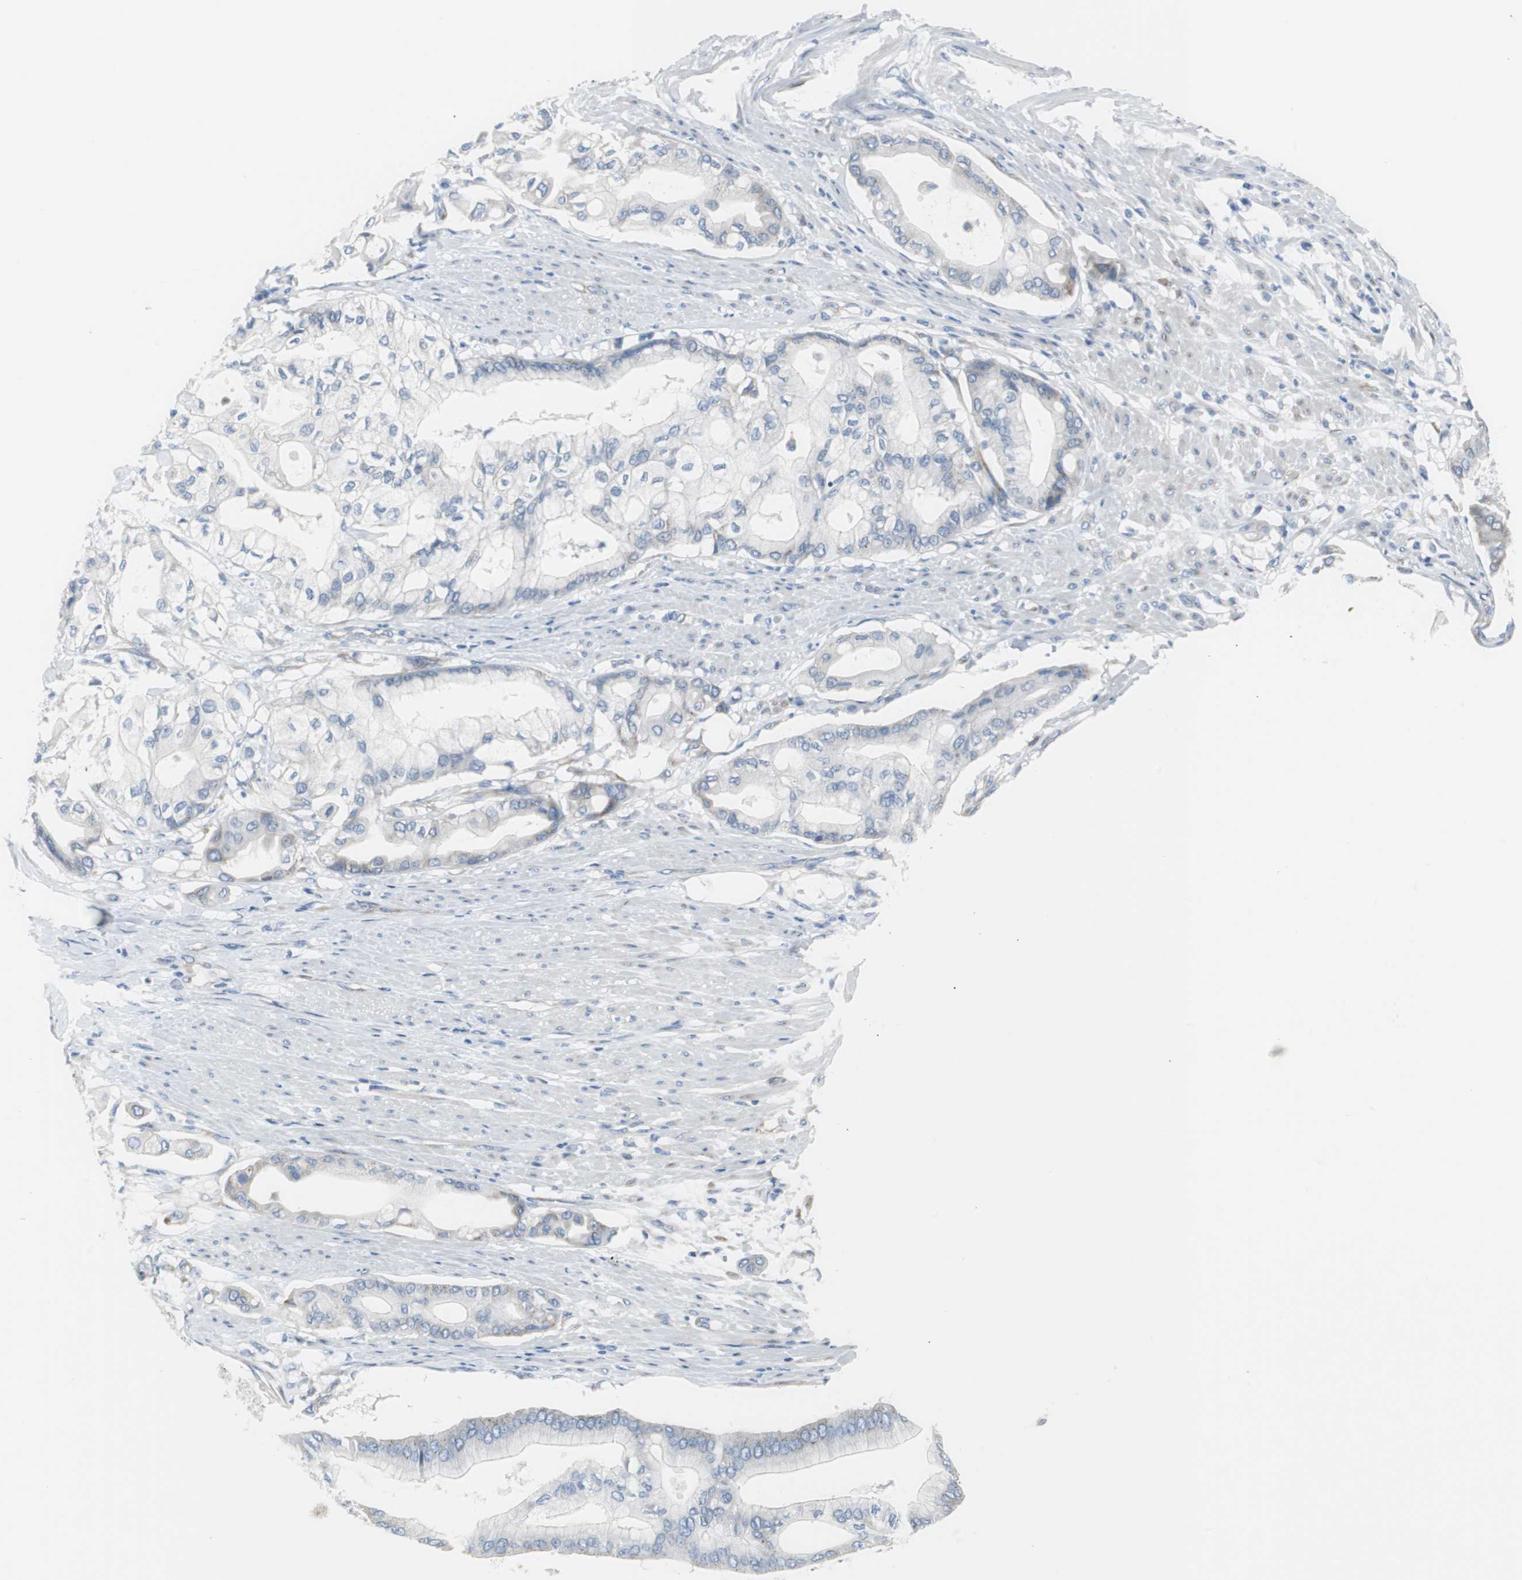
{"staining": {"intensity": "negative", "quantity": "none", "location": "none"}, "tissue": "pancreatic cancer", "cell_type": "Tumor cells", "image_type": "cancer", "snomed": [{"axis": "morphology", "description": "Adenocarcinoma, NOS"}, {"axis": "morphology", "description": "Adenocarcinoma, metastatic, NOS"}, {"axis": "topography", "description": "Lymph node"}, {"axis": "topography", "description": "Pancreas"}, {"axis": "topography", "description": "Duodenum"}], "caption": "Pancreatic adenocarcinoma was stained to show a protein in brown. There is no significant positivity in tumor cells.", "gene": "RPS12", "patient": {"sex": "female", "age": 64}}